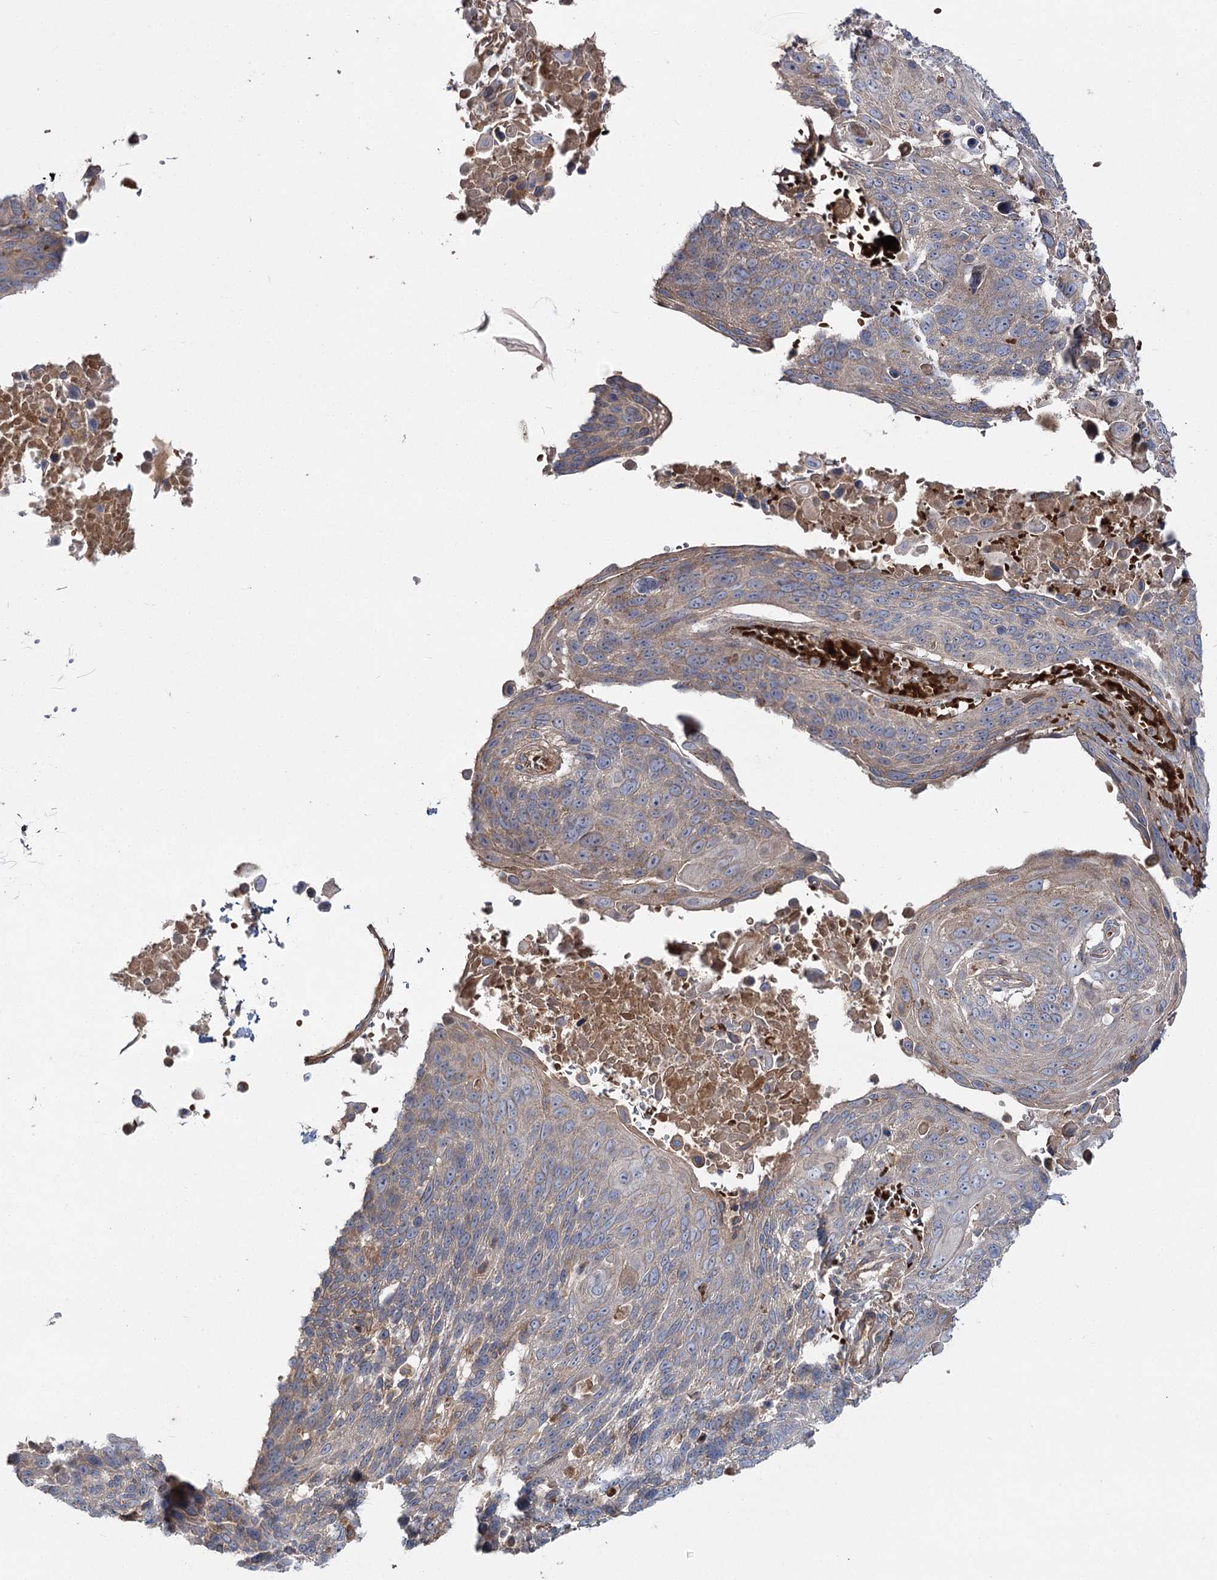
{"staining": {"intensity": "moderate", "quantity": ">75%", "location": "cytoplasmic/membranous"}, "tissue": "lung cancer", "cell_type": "Tumor cells", "image_type": "cancer", "snomed": [{"axis": "morphology", "description": "Squamous cell carcinoma, NOS"}, {"axis": "topography", "description": "Lung"}], "caption": "Lung cancer (squamous cell carcinoma) stained with DAB (3,3'-diaminobenzidine) immunohistochemistry (IHC) shows medium levels of moderate cytoplasmic/membranous staining in approximately >75% of tumor cells. The protein of interest is shown in brown color, while the nuclei are stained blue.", "gene": "KIAA0825", "patient": {"sex": "male", "age": 66}}